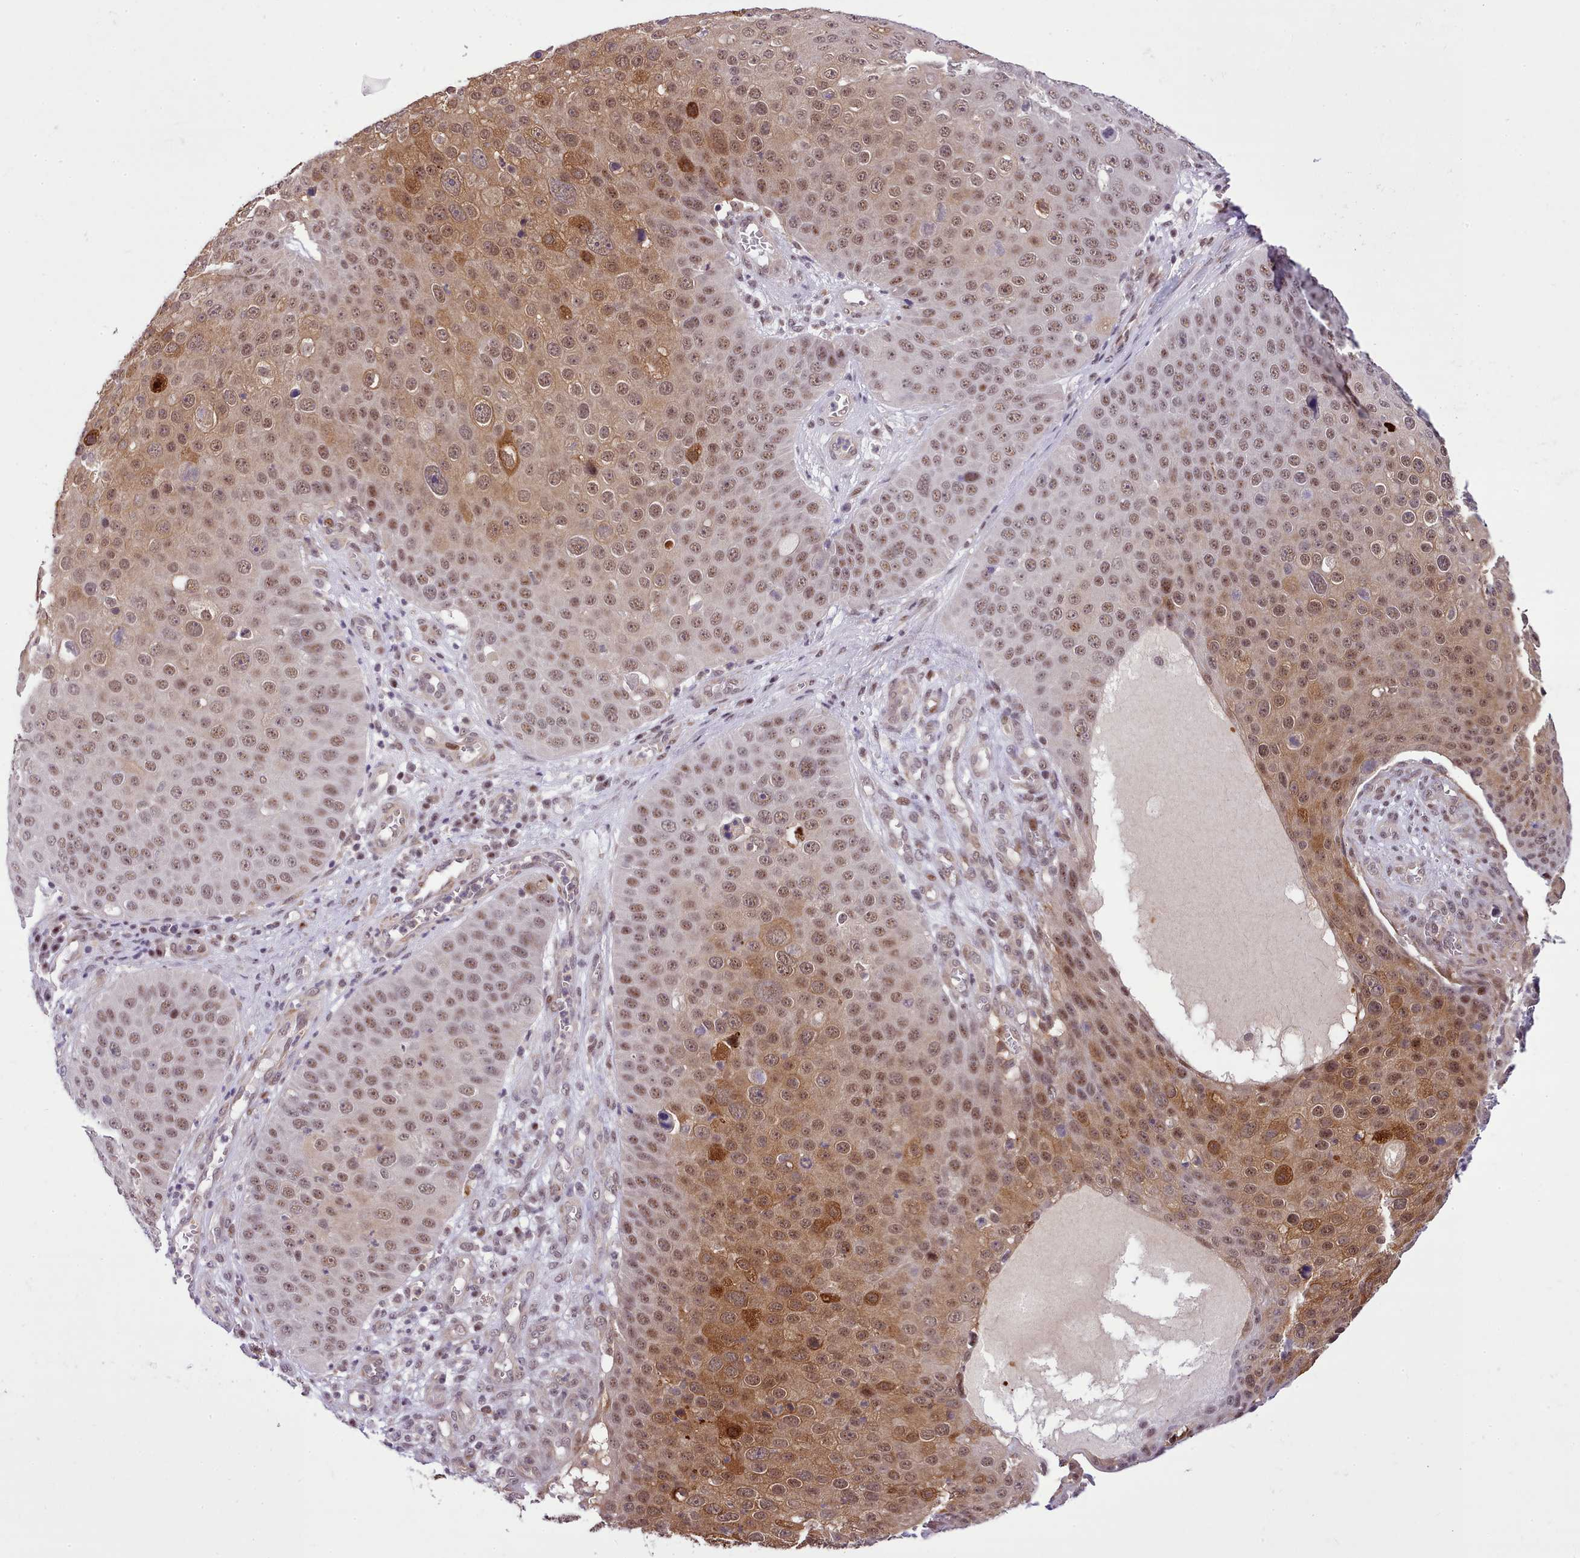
{"staining": {"intensity": "strong", "quantity": "25%-75%", "location": "cytoplasmic/membranous,nuclear"}, "tissue": "skin cancer", "cell_type": "Tumor cells", "image_type": "cancer", "snomed": [{"axis": "morphology", "description": "Squamous cell carcinoma, NOS"}, {"axis": "topography", "description": "Skin"}], "caption": "Skin squamous cell carcinoma stained for a protein exhibits strong cytoplasmic/membranous and nuclear positivity in tumor cells. Using DAB (brown) and hematoxylin (blue) stains, captured at high magnification using brightfield microscopy.", "gene": "HOXB7", "patient": {"sex": "male", "age": 71}}